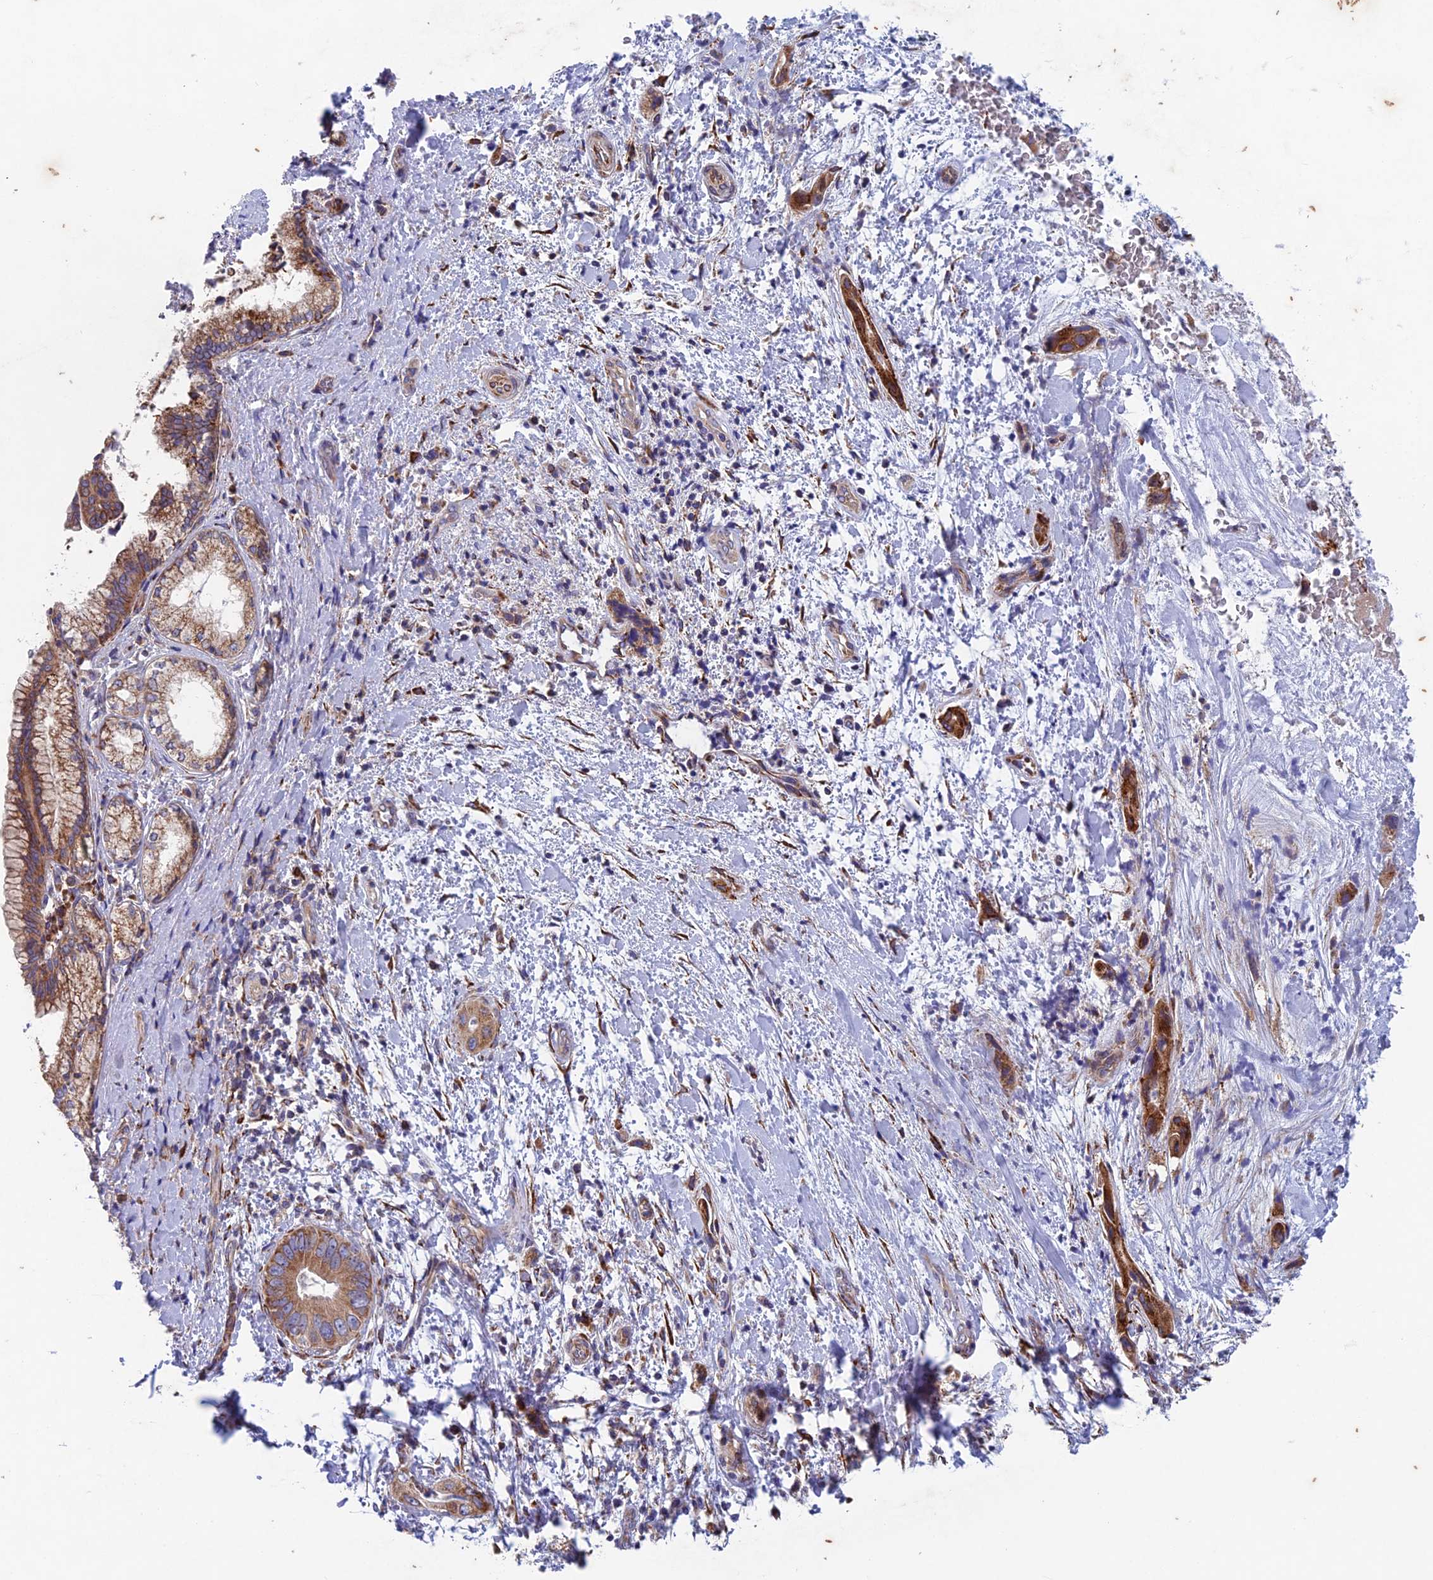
{"staining": {"intensity": "moderate", "quantity": ">75%", "location": "cytoplasmic/membranous"}, "tissue": "pancreatic cancer", "cell_type": "Tumor cells", "image_type": "cancer", "snomed": [{"axis": "morphology", "description": "Adenocarcinoma, NOS"}, {"axis": "topography", "description": "Pancreas"}], "caption": "This image demonstrates immunohistochemistry (IHC) staining of human pancreatic cancer, with medium moderate cytoplasmic/membranous positivity in about >75% of tumor cells.", "gene": "AP4S1", "patient": {"sex": "female", "age": 78}}